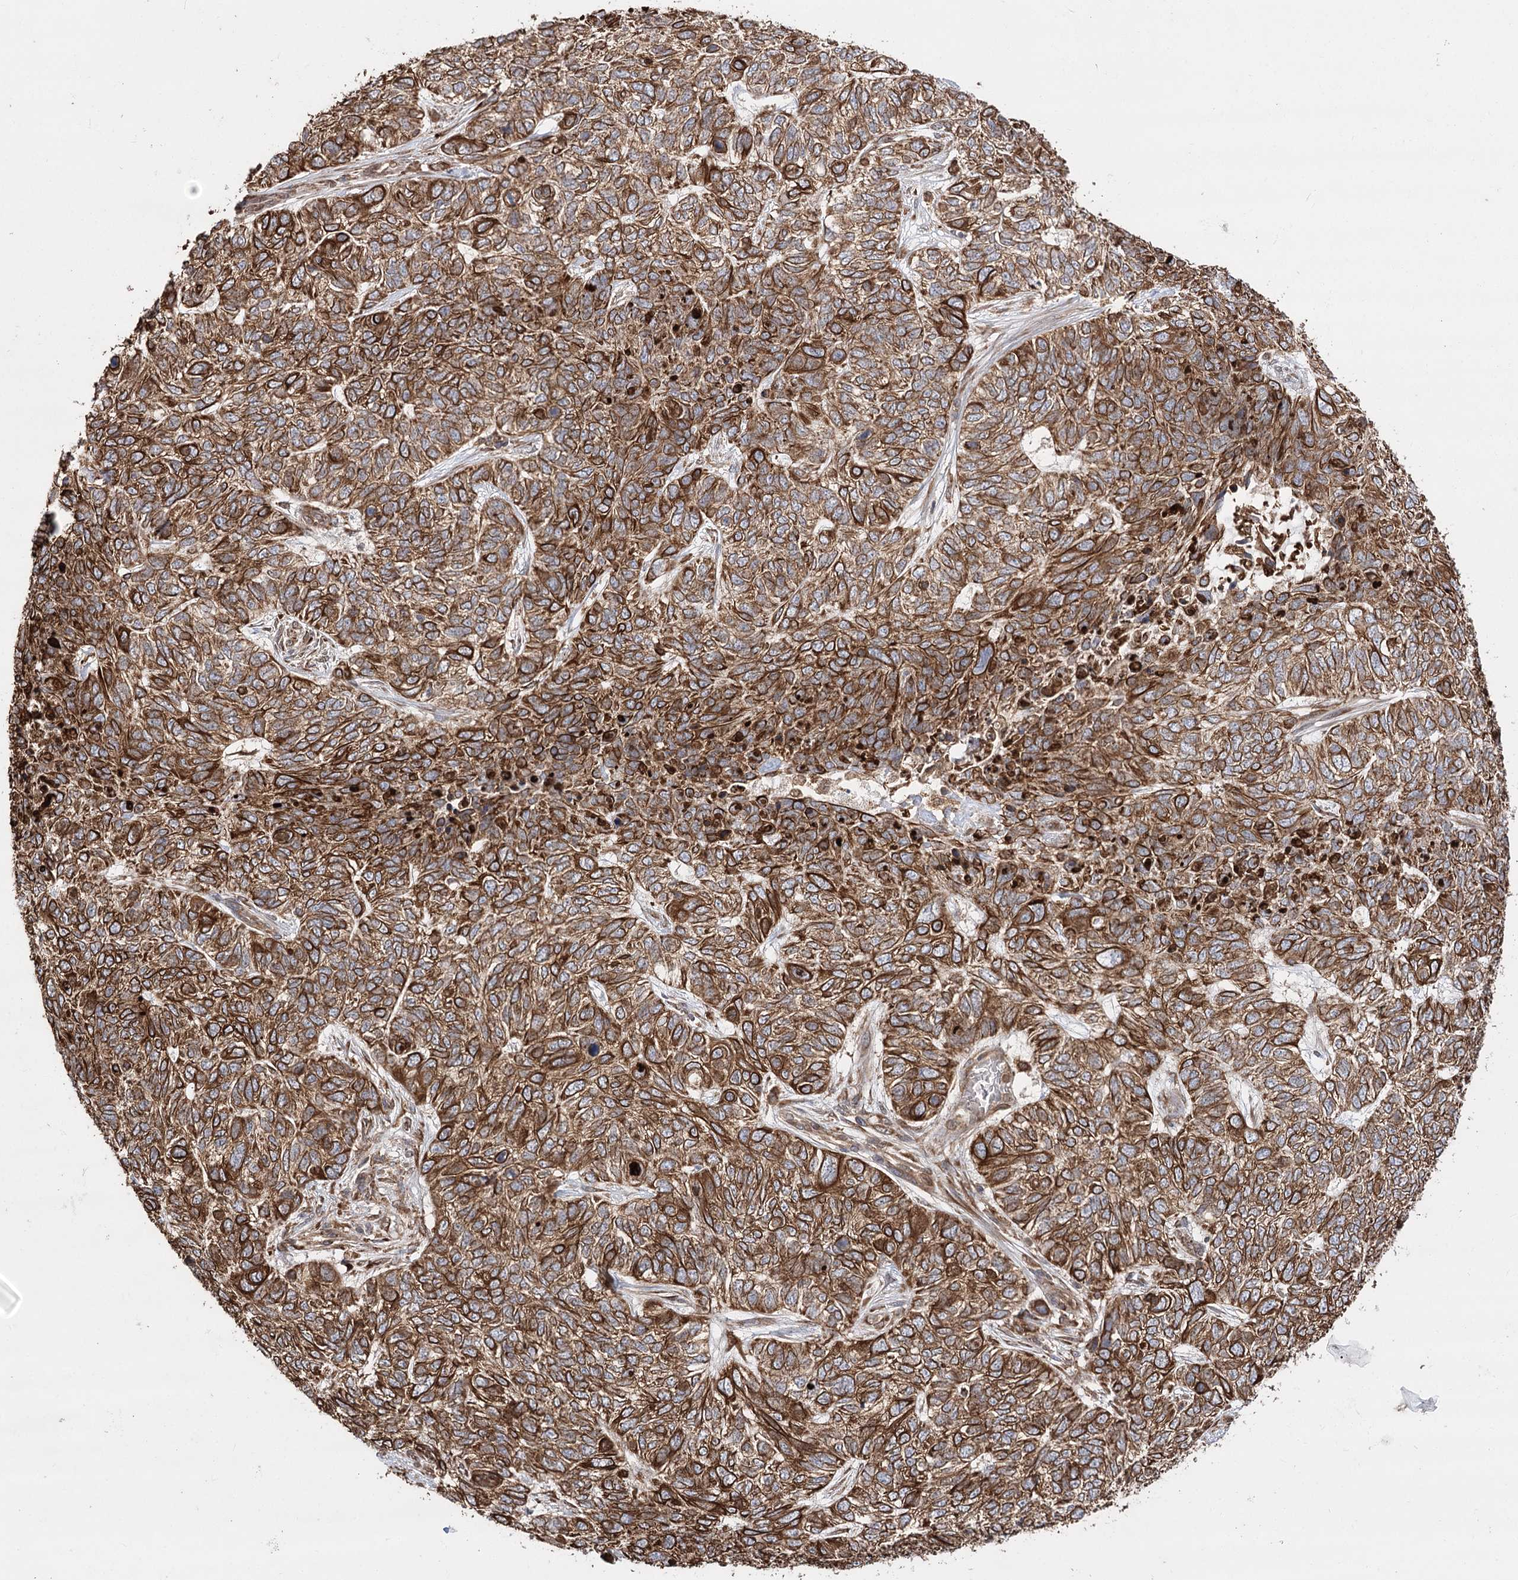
{"staining": {"intensity": "strong", "quantity": ">75%", "location": "cytoplasmic/membranous"}, "tissue": "skin cancer", "cell_type": "Tumor cells", "image_type": "cancer", "snomed": [{"axis": "morphology", "description": "Basal cell carcinoma"}, {"axis": "topography", "description": "Skin"}], "caption": "An immunohistochemistry (IHC) image of neoplastic tissue is shown. Protein staining in brown shows strong cytoplasmic/membranous positivity in basal cell carcinoma (skin) within tumor cells.", "gene": "DNAJB14", "patient": {"sex": "female", "age": 65}}